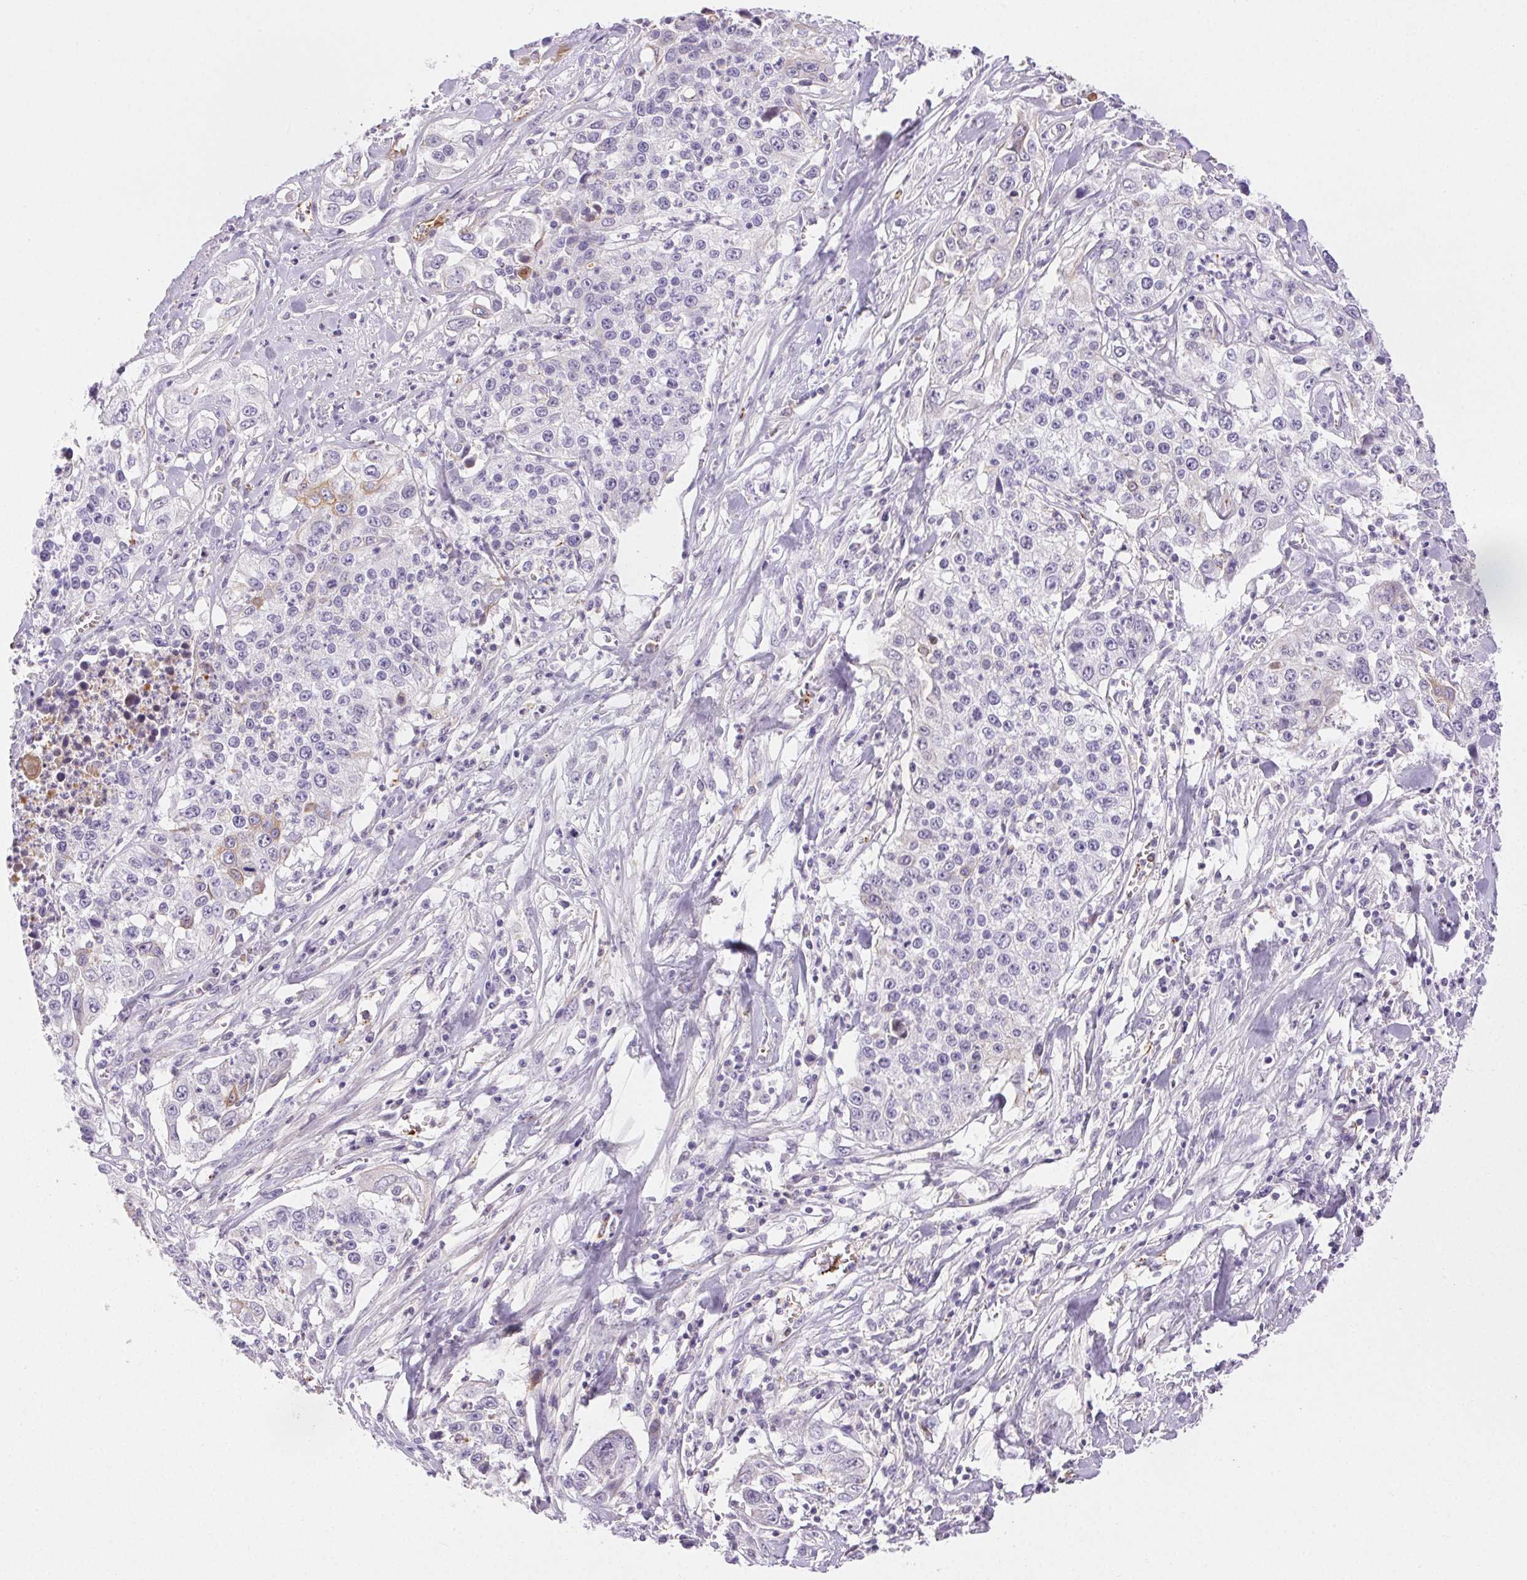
{"staining": {"intensity": "negative", "quantity": "none", "location": "none"}, "tissue": "lung cancer", "cell_type": "Tumor cells", "image_type": "cancer", "snomed": [{"axis": "morphology", "description": "Squamous cell carcinoma, NOS"}, {"axis": "morphology", "description": "Squamous cell carcinoma, metastatic, NOS"}, {"axis": "topography", "description": "Lung"}, {"axis": "topography", "description": "Pleura, NOS"}], "caption": "Squamous cell carcinoma (lung) stained for a protein using immunohistochemistry reveals no positivity tumor cells.", "gene": "FGA", "patient": {"sex": "male", "age": 72}}